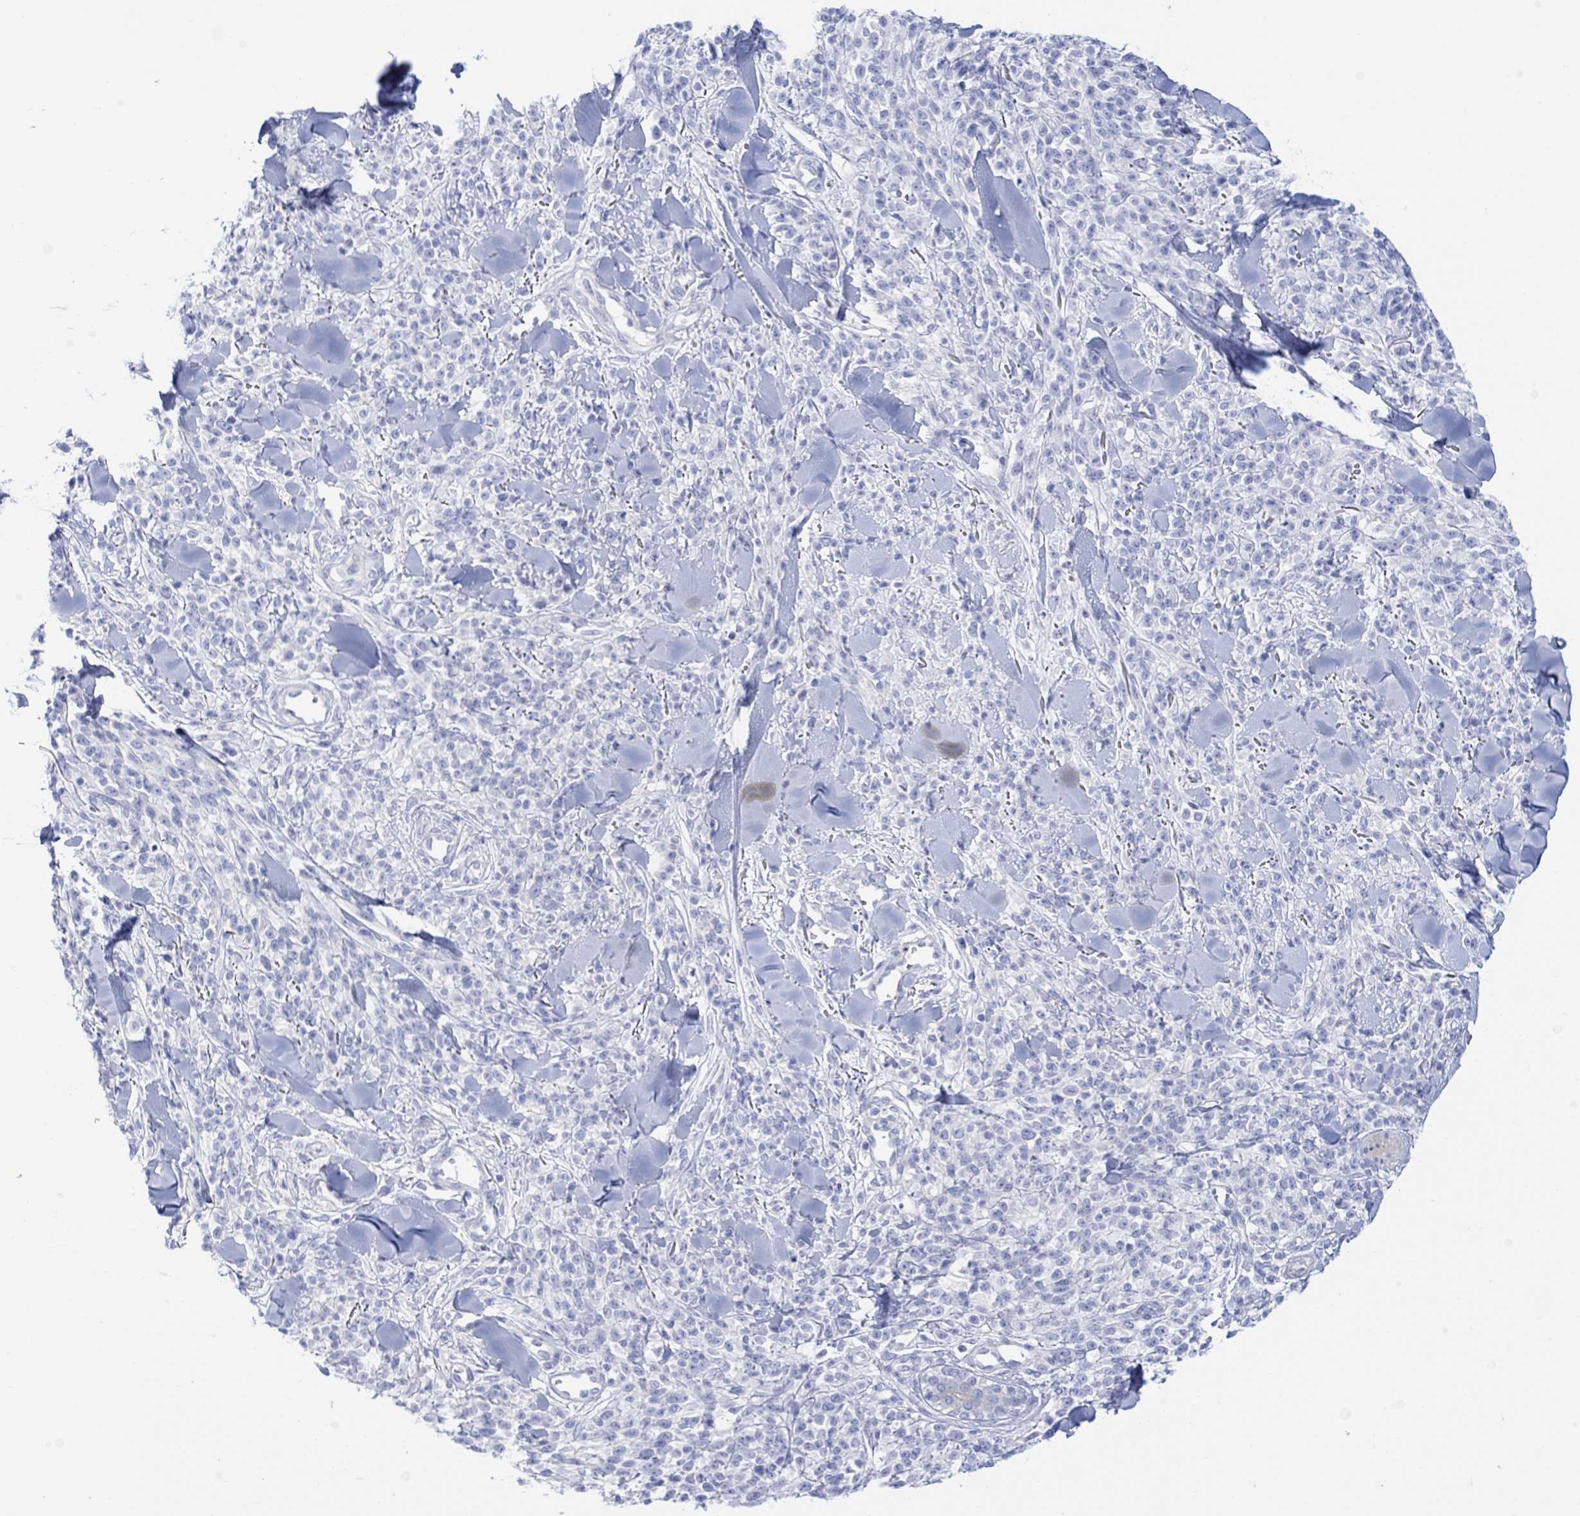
{"staining": {"intensity": "negative", "quantity": "none", "location": "none"}, "tissue": "melanoma", "cell_type": "Tumor cells", "image_type": "cancer", "snomed": [{"axis": "morphology", "description": "Malignant melanoma, NOS"}, {"axis": "topography", "description": "Skin"}, {"axis": "topography", "description": "Skin of trunk"}], "caption": "Melanoma stained for a protein using IHC displays no staining tumor cells.", "gene": "TLDC2", "patient": {"sex": "male", "age": 74}}